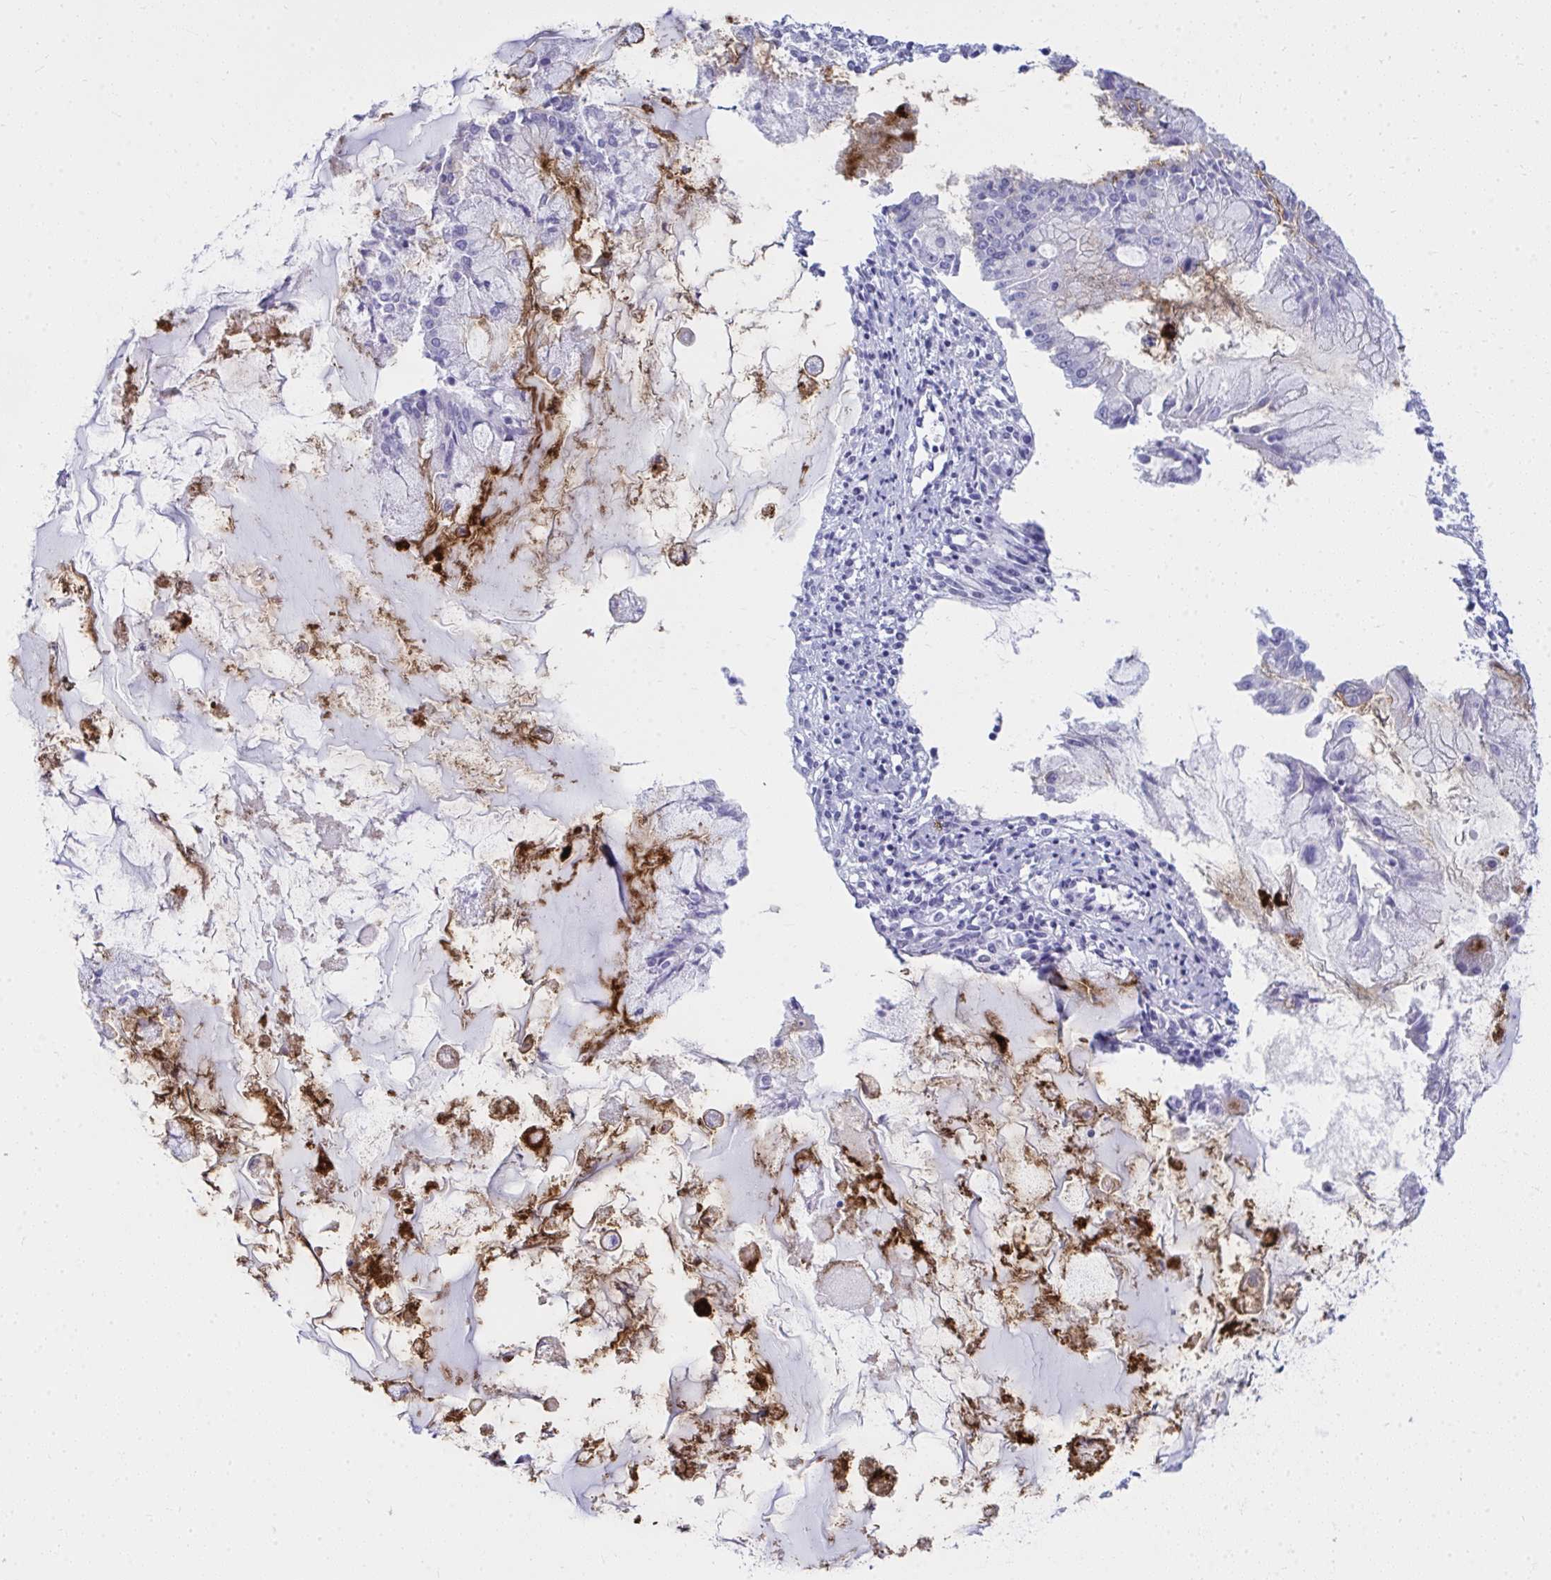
{"staining": {"intensity": "negative", "quantity": "none", "location": "none"}, "tissue": "ovarian cancer", "cell_type": "Tumor cells", "image_type": "cancer", "snomed": [{"axis": "morphology", "description": "Cystadenocarcinoma, mucinous, NOS"}, {"axis": "topography", "description": "Ovary"}], "caption": "Ovarian cancer was stained to show a protein in brown. There is no significant positivity in tumor cells.", "gene": "OR5F1", "patient": {"sex": "female", "age": 34}}